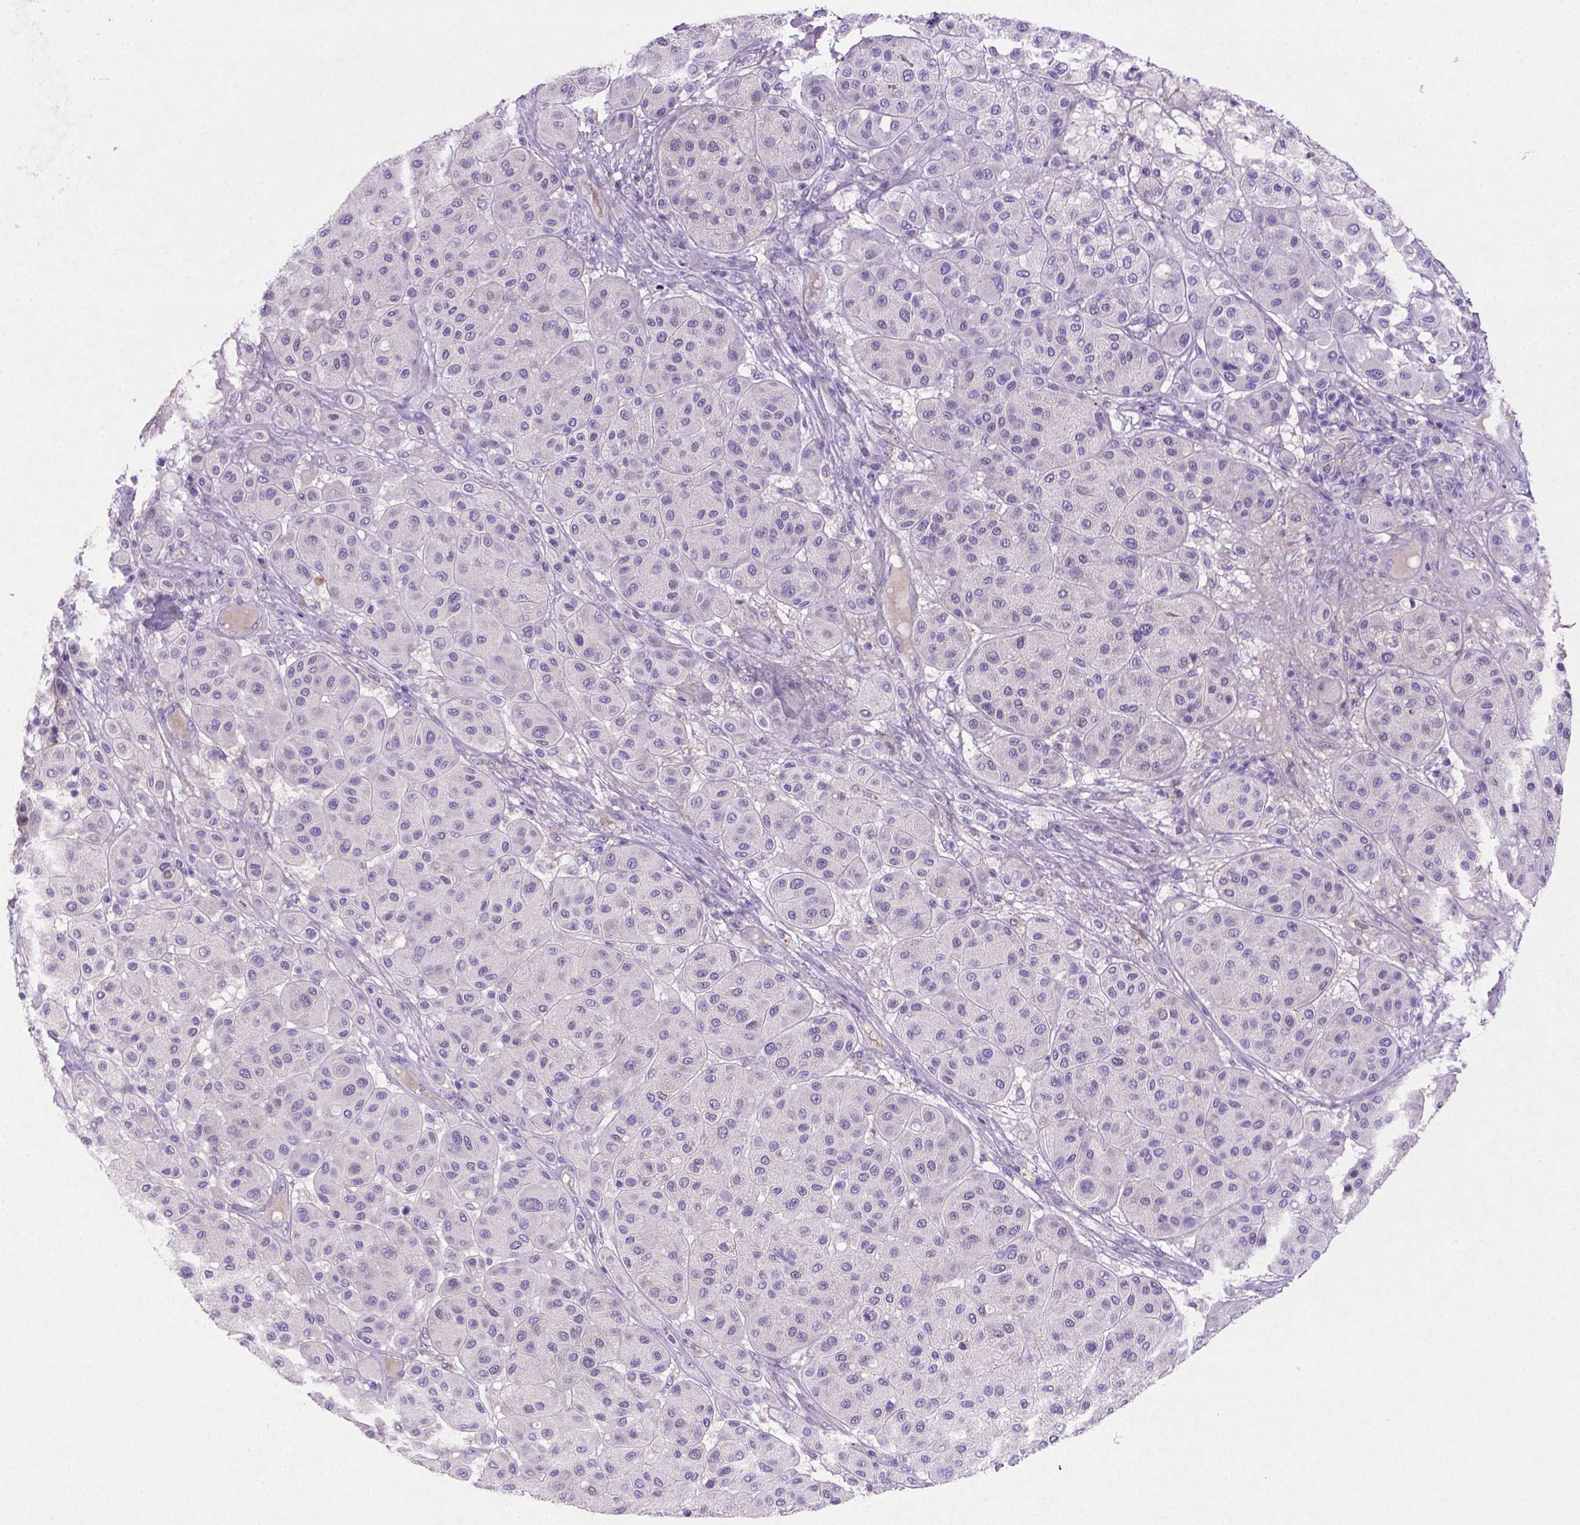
{"staining": {"intensity": "negative", "quantity": "none", "location": "none"}, "tissue": "melanoma", "cell_type": "Tumor cells", "image_type": "cancer", "snomed": [{"axis": "morphology", "description": "Malignant melanoma, Metastatic site"}, {"axis": "topography", "description": "Smooth muscle"}], "caption": "Melanoma was stained to show a protein in brown. There is no significant expression in tumor cells.", "gene": "NUDT2", "patient": {"sex": "male", "age": 41}}